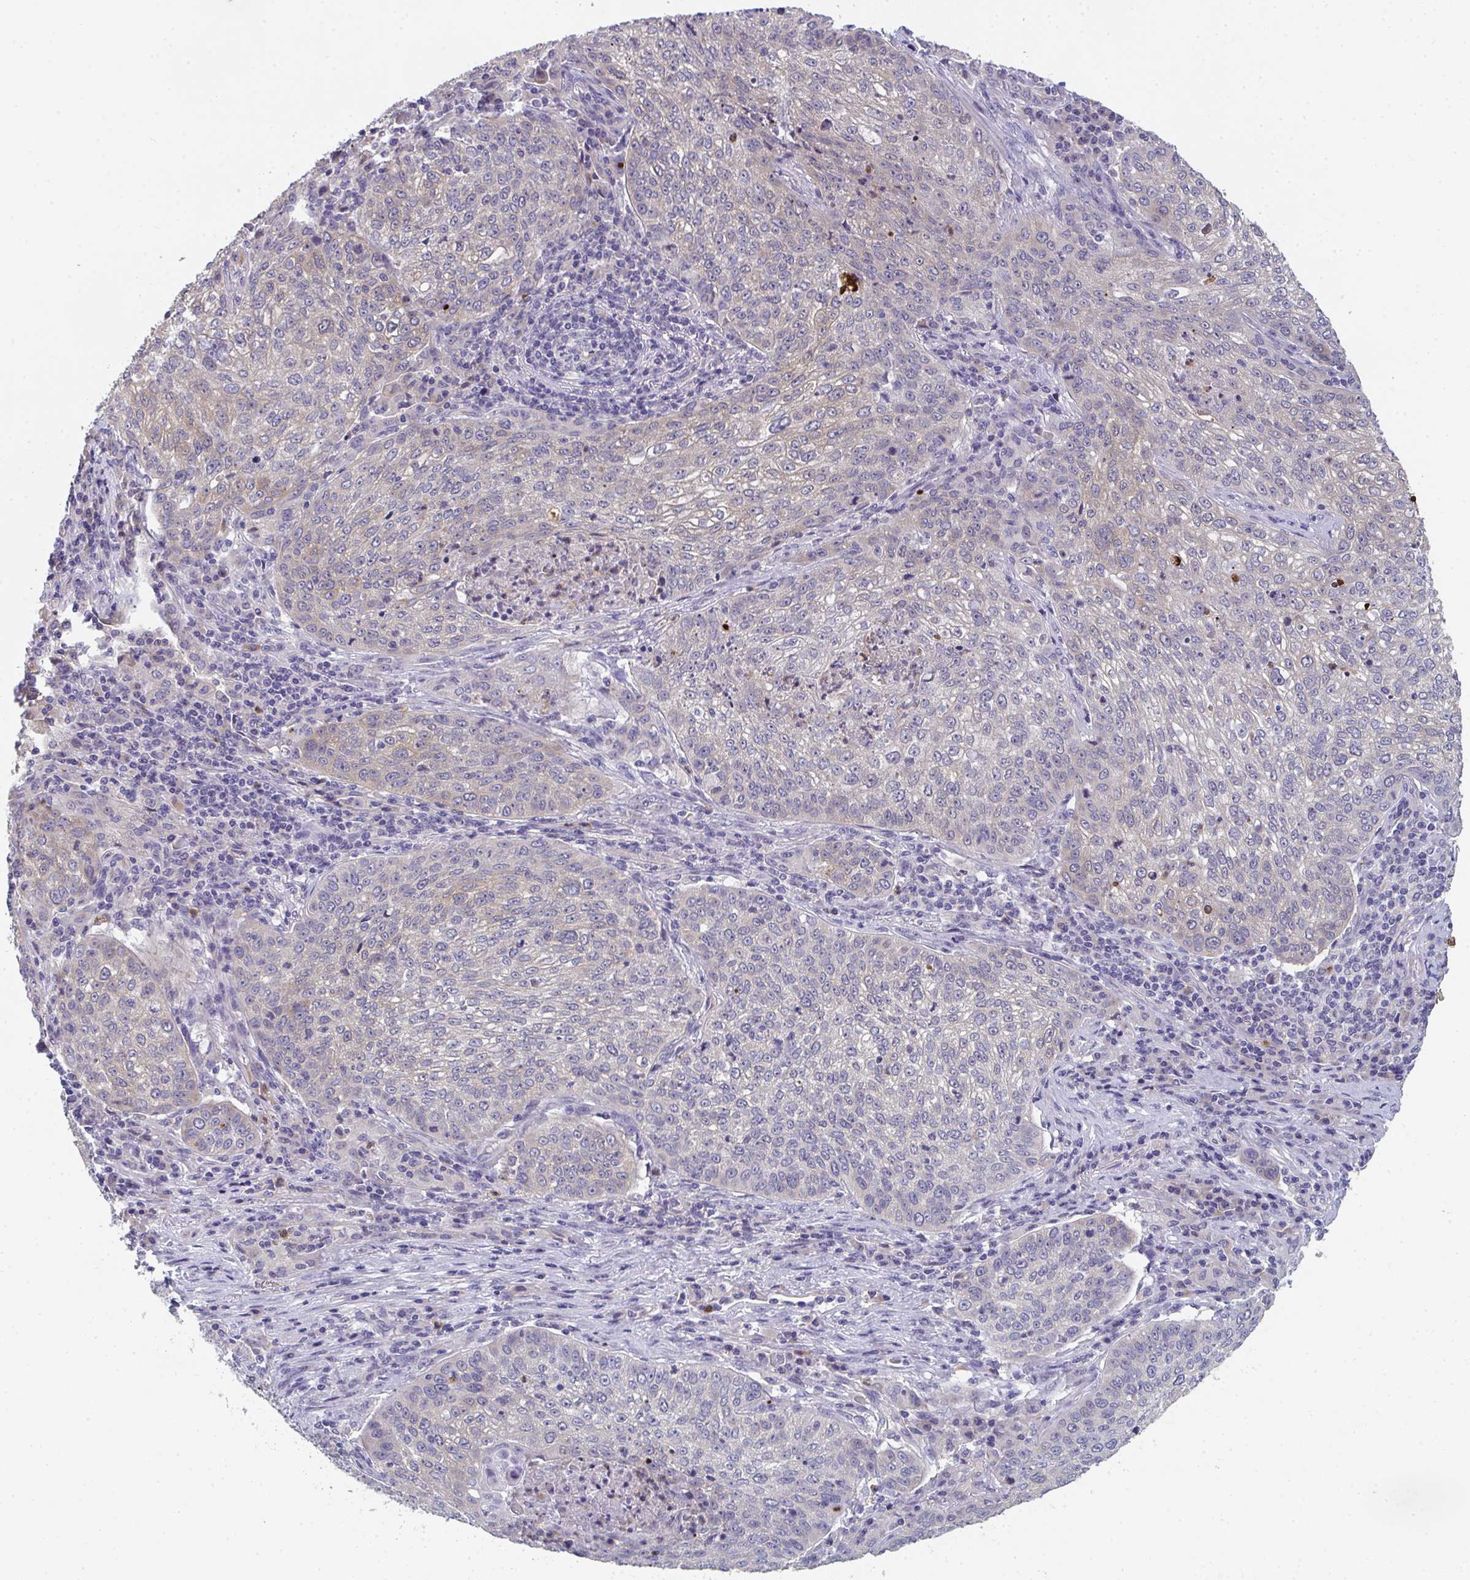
{"staining": {"intensity": "moderate", "quantity": "25%-75%", "location": "cytoplasmic/membranous,nuclear"}, "tissue": "lung cancer", "cell_type": "Tumor cells", "image_type": "cancer", "snomed": [{"axis": "morphology", "description": "Squamous cell carcinoma, NOS"}, {"axis": "topography", "description": "Lung"}], "caption": "Protein staining of squamous cell carcinoma (lung) tissue exhibits moderate cytoplasmic/membranous and nuclear expression in about 25%-75% of tumor cells.", "gene": "RIOK1", "patient": {"sex": "male", "age": 63}}